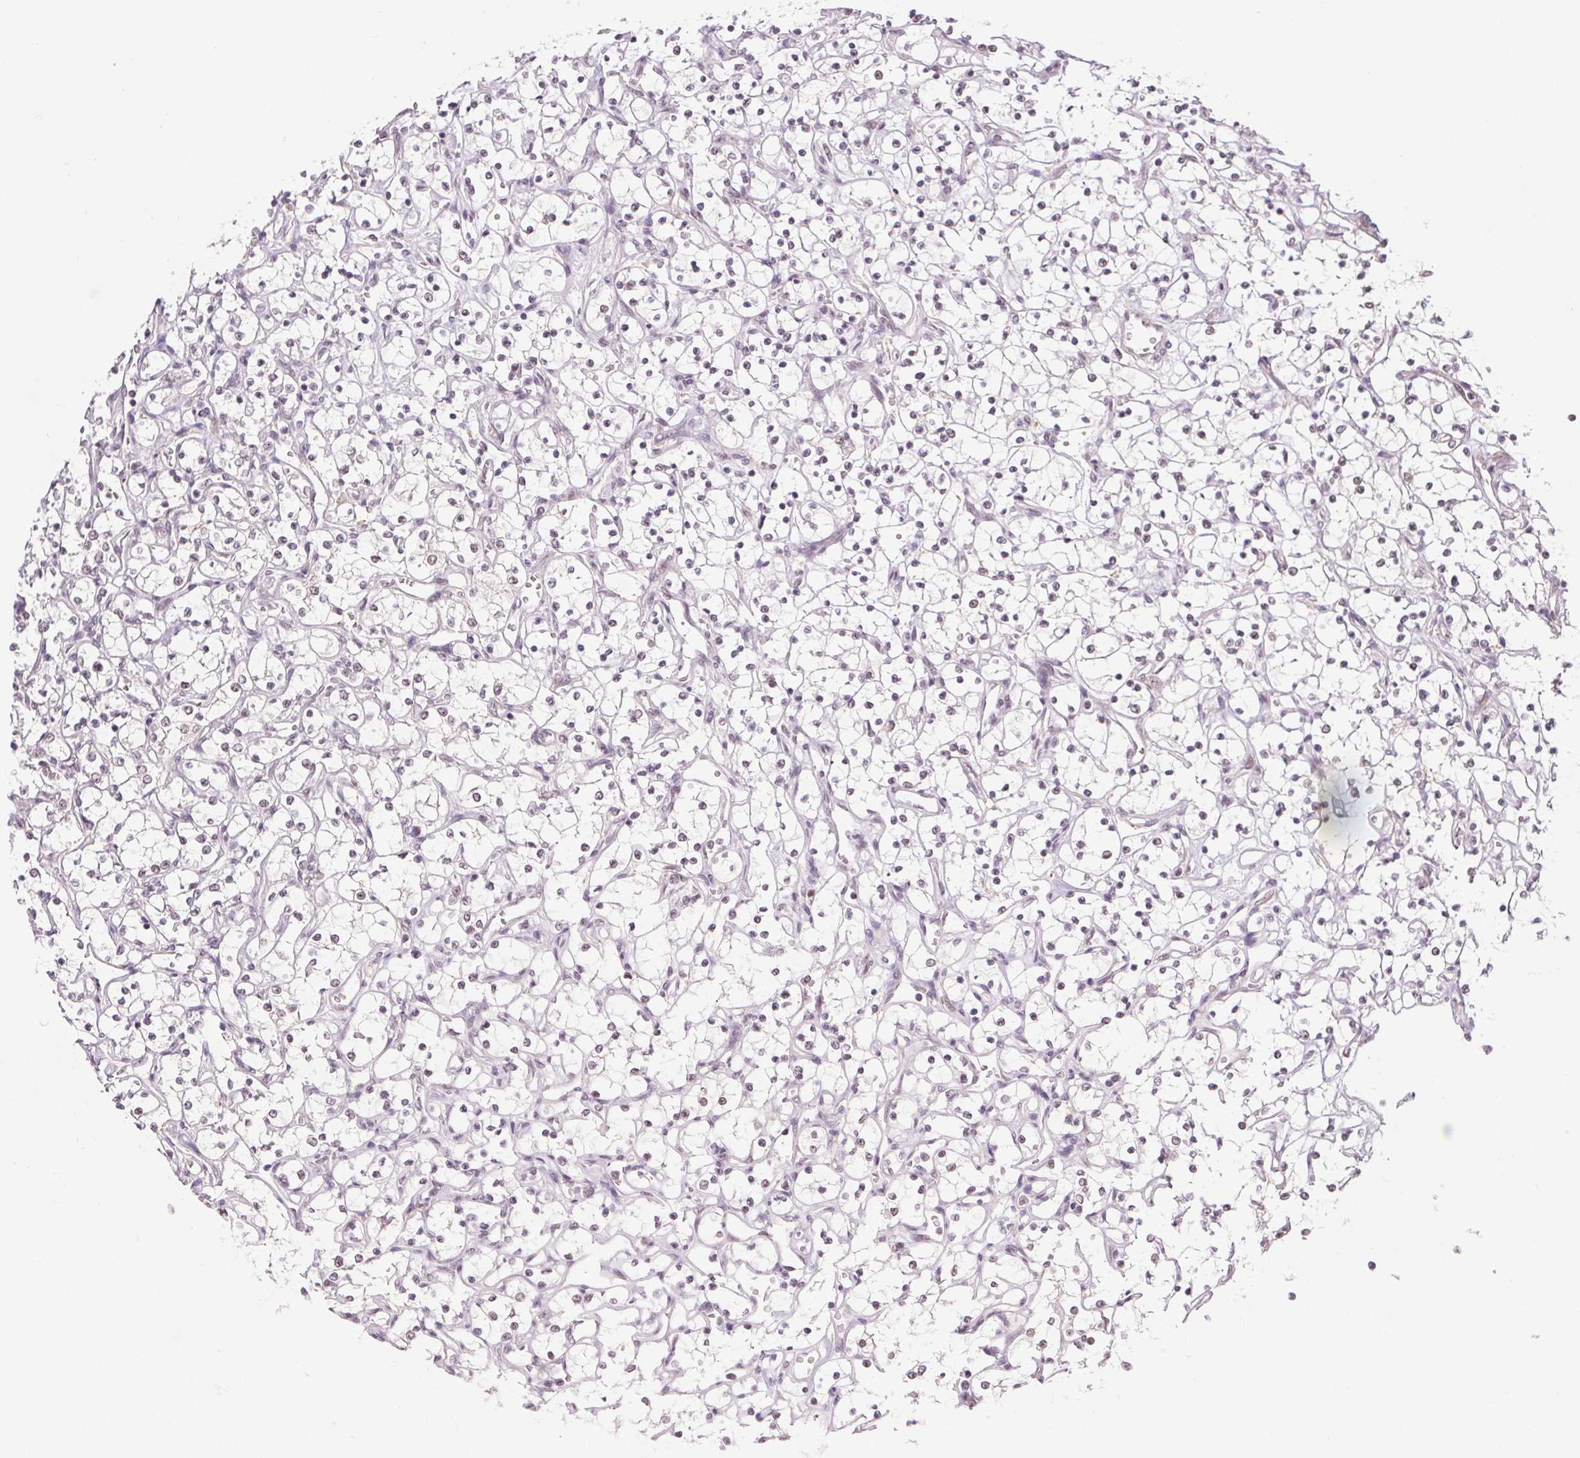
{"staining": {"intensity": "negative", "quantity": "none", "location": "none"}, "tissue": "renal cancer", "cell_type": "Tumor cells", "image_type": "cancer", "snomed": [{"axis": "morphology", "description": "Adenocarcinoma, NOS"}, {"axis": "topography", "description": "Kidney"}], "caption": "IHC image of neoplastic tissue: renal cancer (adenocarcinoma) stained with DAB demonstrates no significant protein staining in tumor cells.", "gene": "PRPF18", "patient": {"sex": "female", "age": 69}}